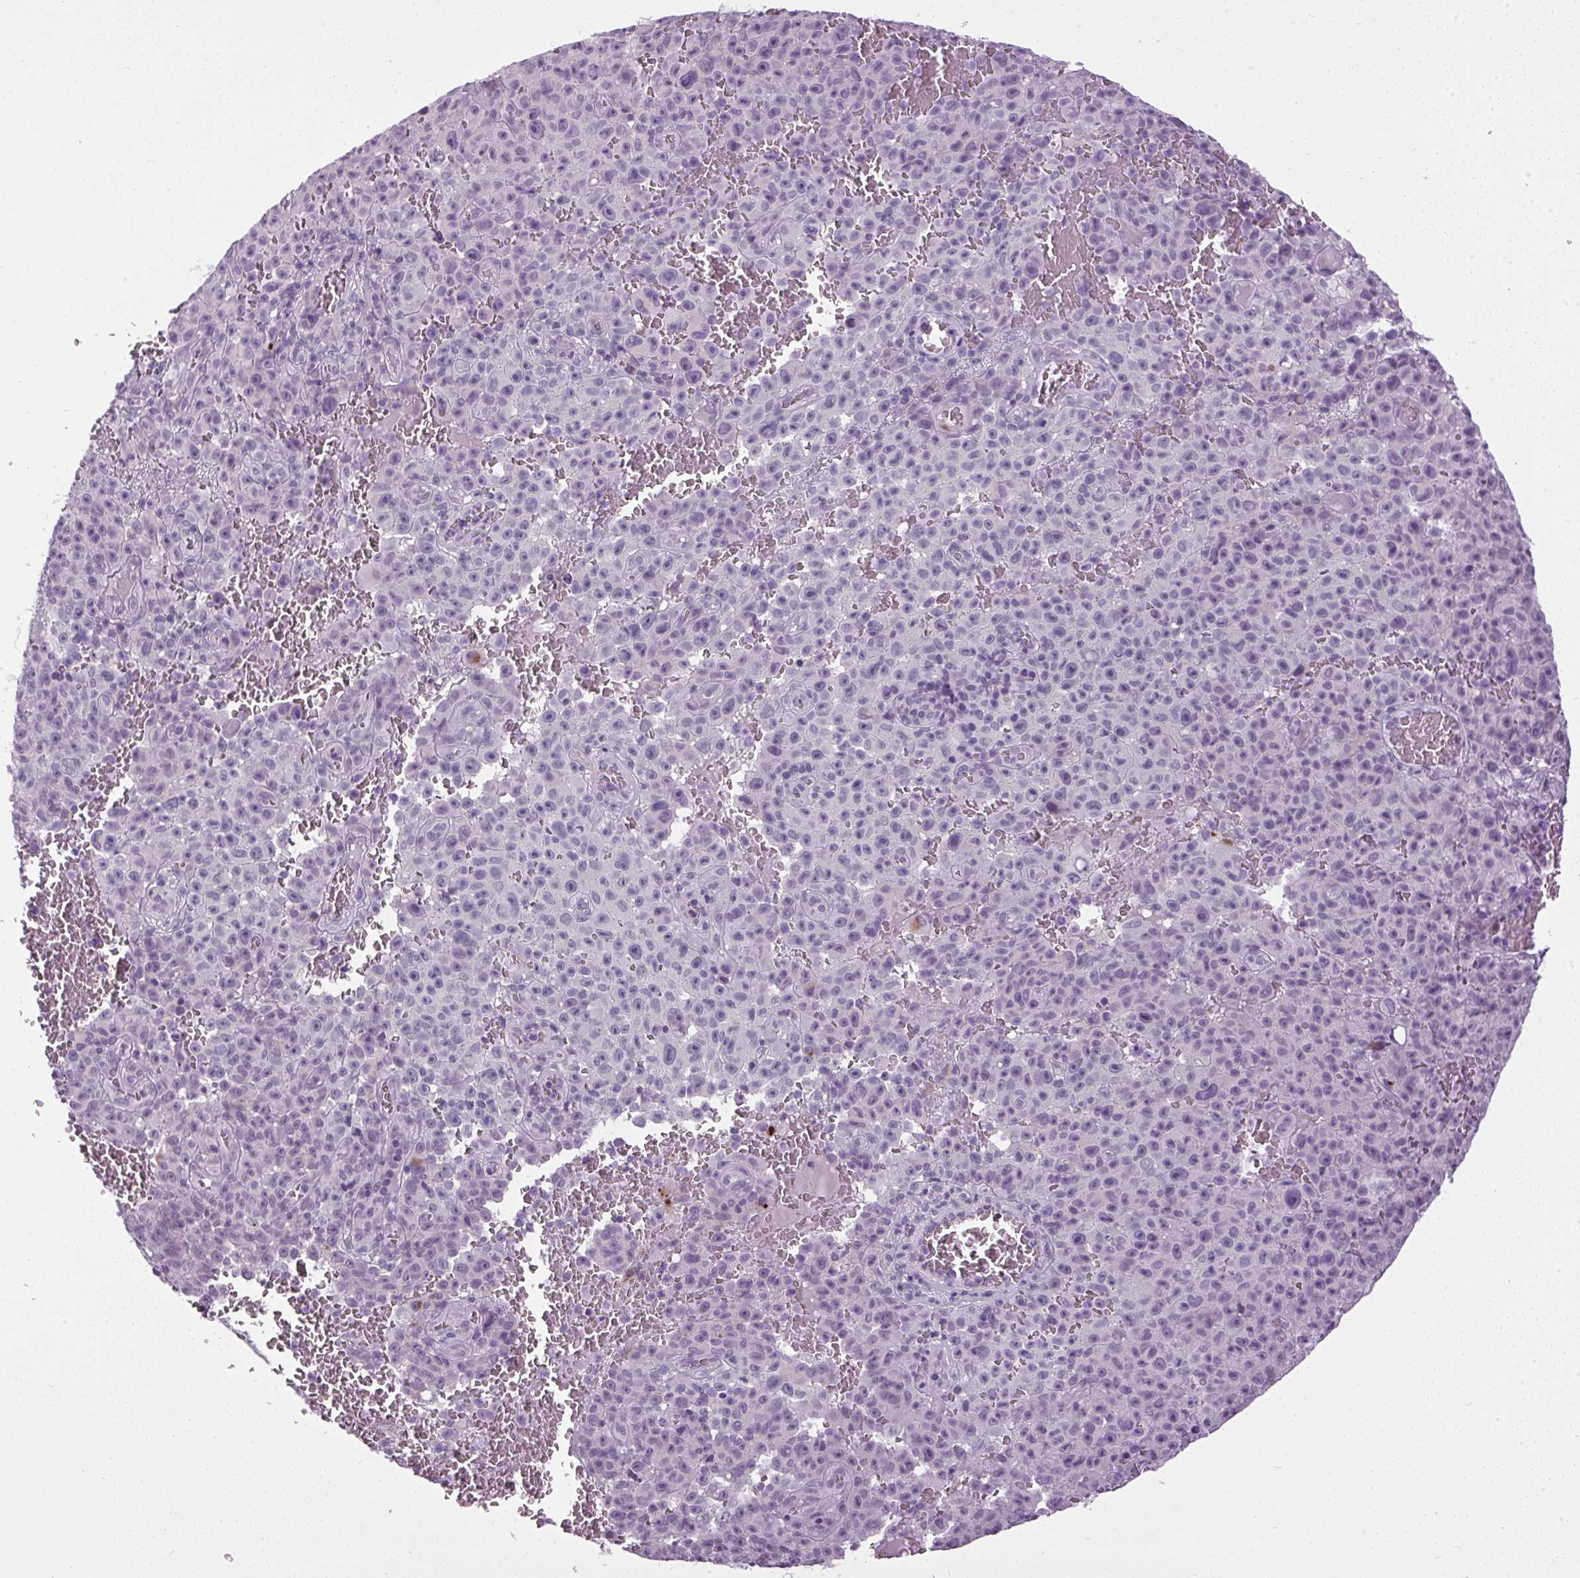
{"staining": {"intensity": "negative", "quantity": "none", "location": "none"}, "tissue": "melanoma", "cell_type": "Tumor cells", "image_type": "cancer", "snomed": [{"axis": "morphology", "description": "Malignant melanoma, NOS"}, {"axis": "topography", "description": "Skin"}], "caption": "Melanoma stained for a protein using immunohistochemistry (IHC) shows no staining tumor cells.", "gene": "A1CF", "patient": {"sex": "female", "age": 82}}